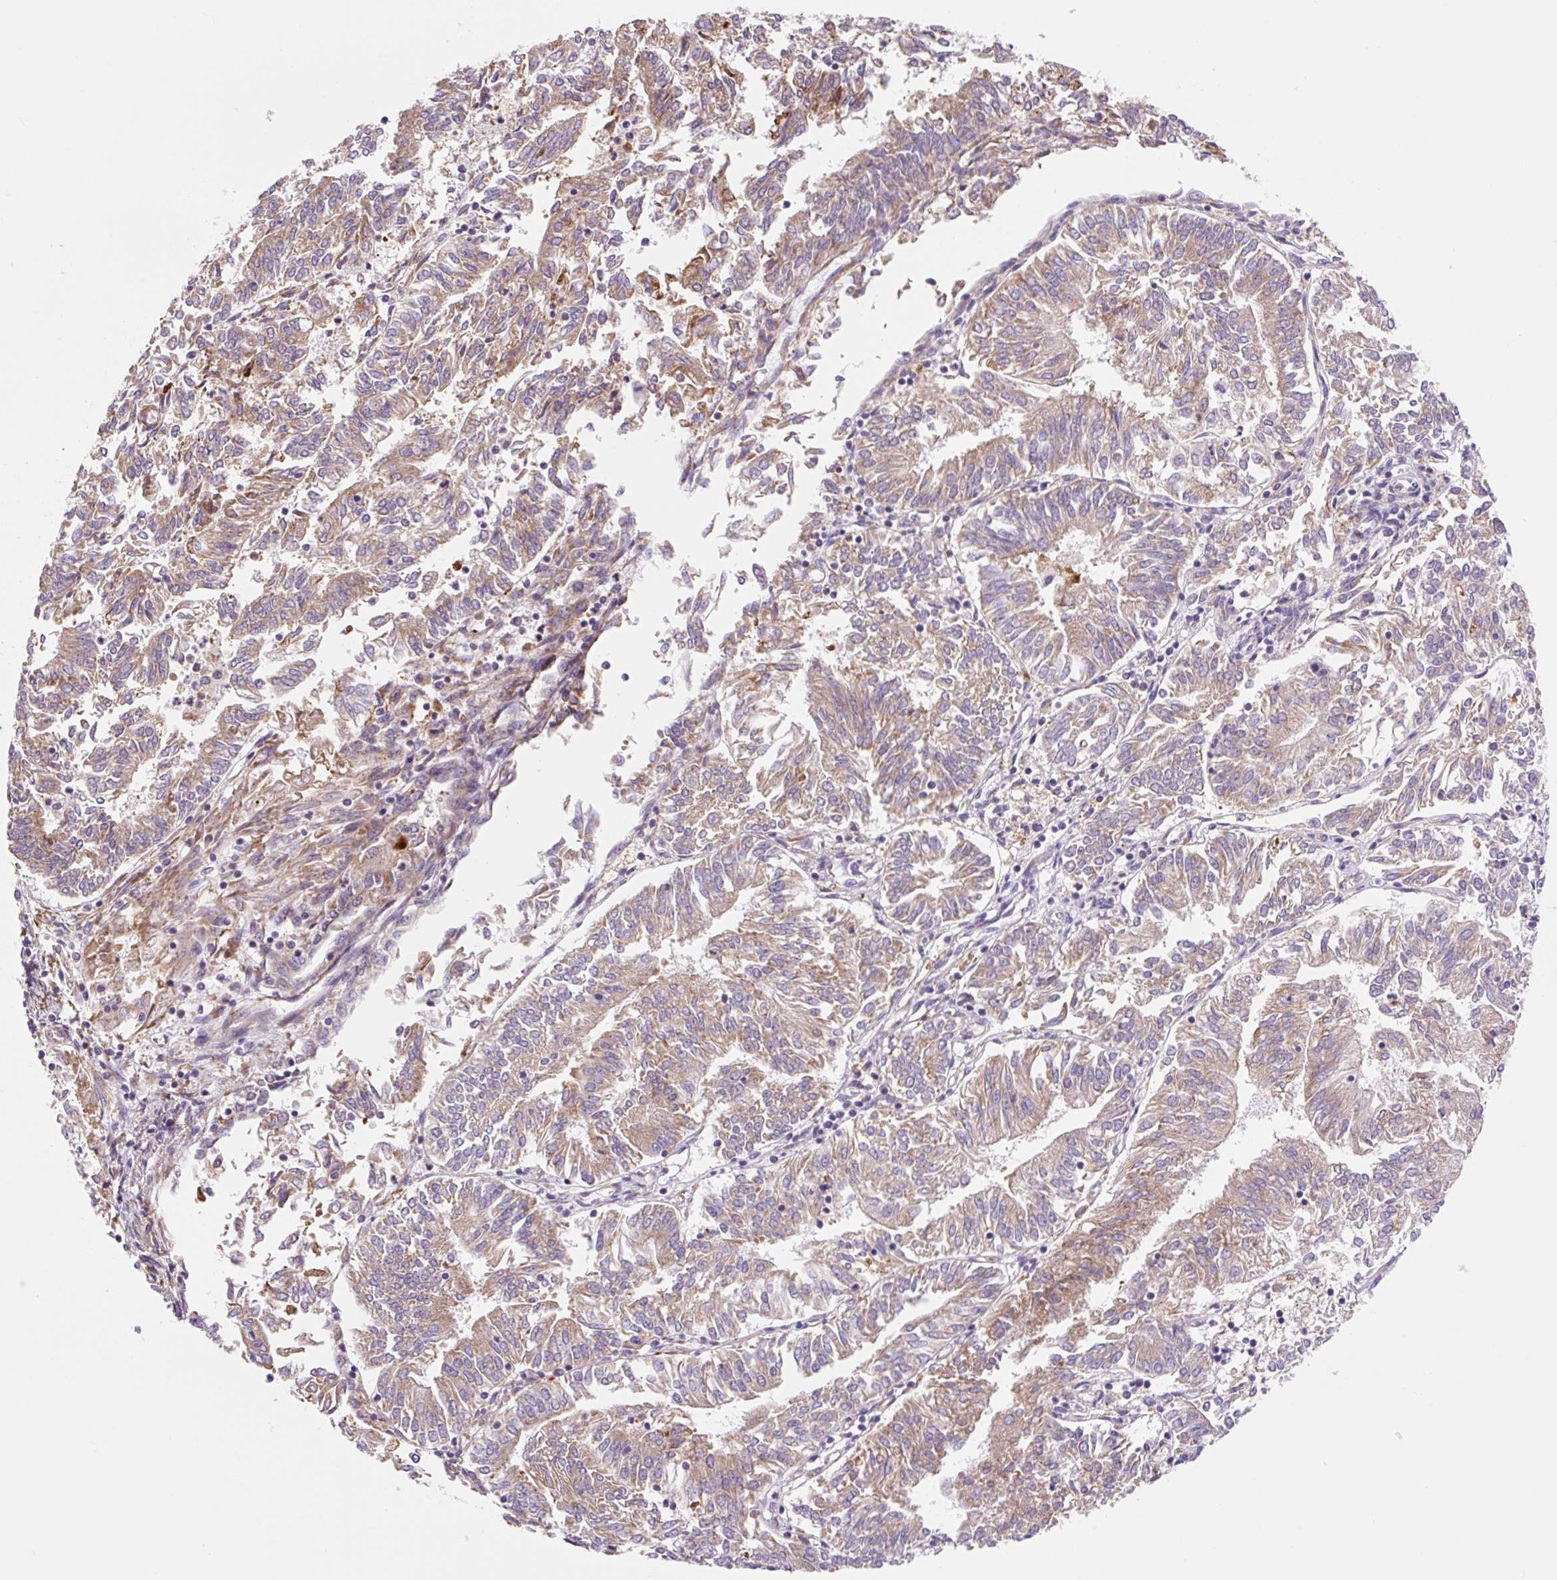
{"staining": {"intensity": "moderate", "quantity": ">75%", "location": "cytoplasmic/membranous"}, "tissue": "endometrial cancer", "cell_type": "Tumor cells", "image_type": "cancer", "snomed": [{"axis": "morphology", "description": "Adenocarcinoma, NOS"}, {"axis": "topography", "description": "Endometrium"}], "caption": "Endometrial adenocarcinoma stained for a protein exhibits moderate cytoplasmic/membranous positivity in tumor cells. Ihc stains the protein of interest in brown and the nuclei are stained blue.", "gene": "GPR45", "patient": {"sex": "female", "age": 58}}